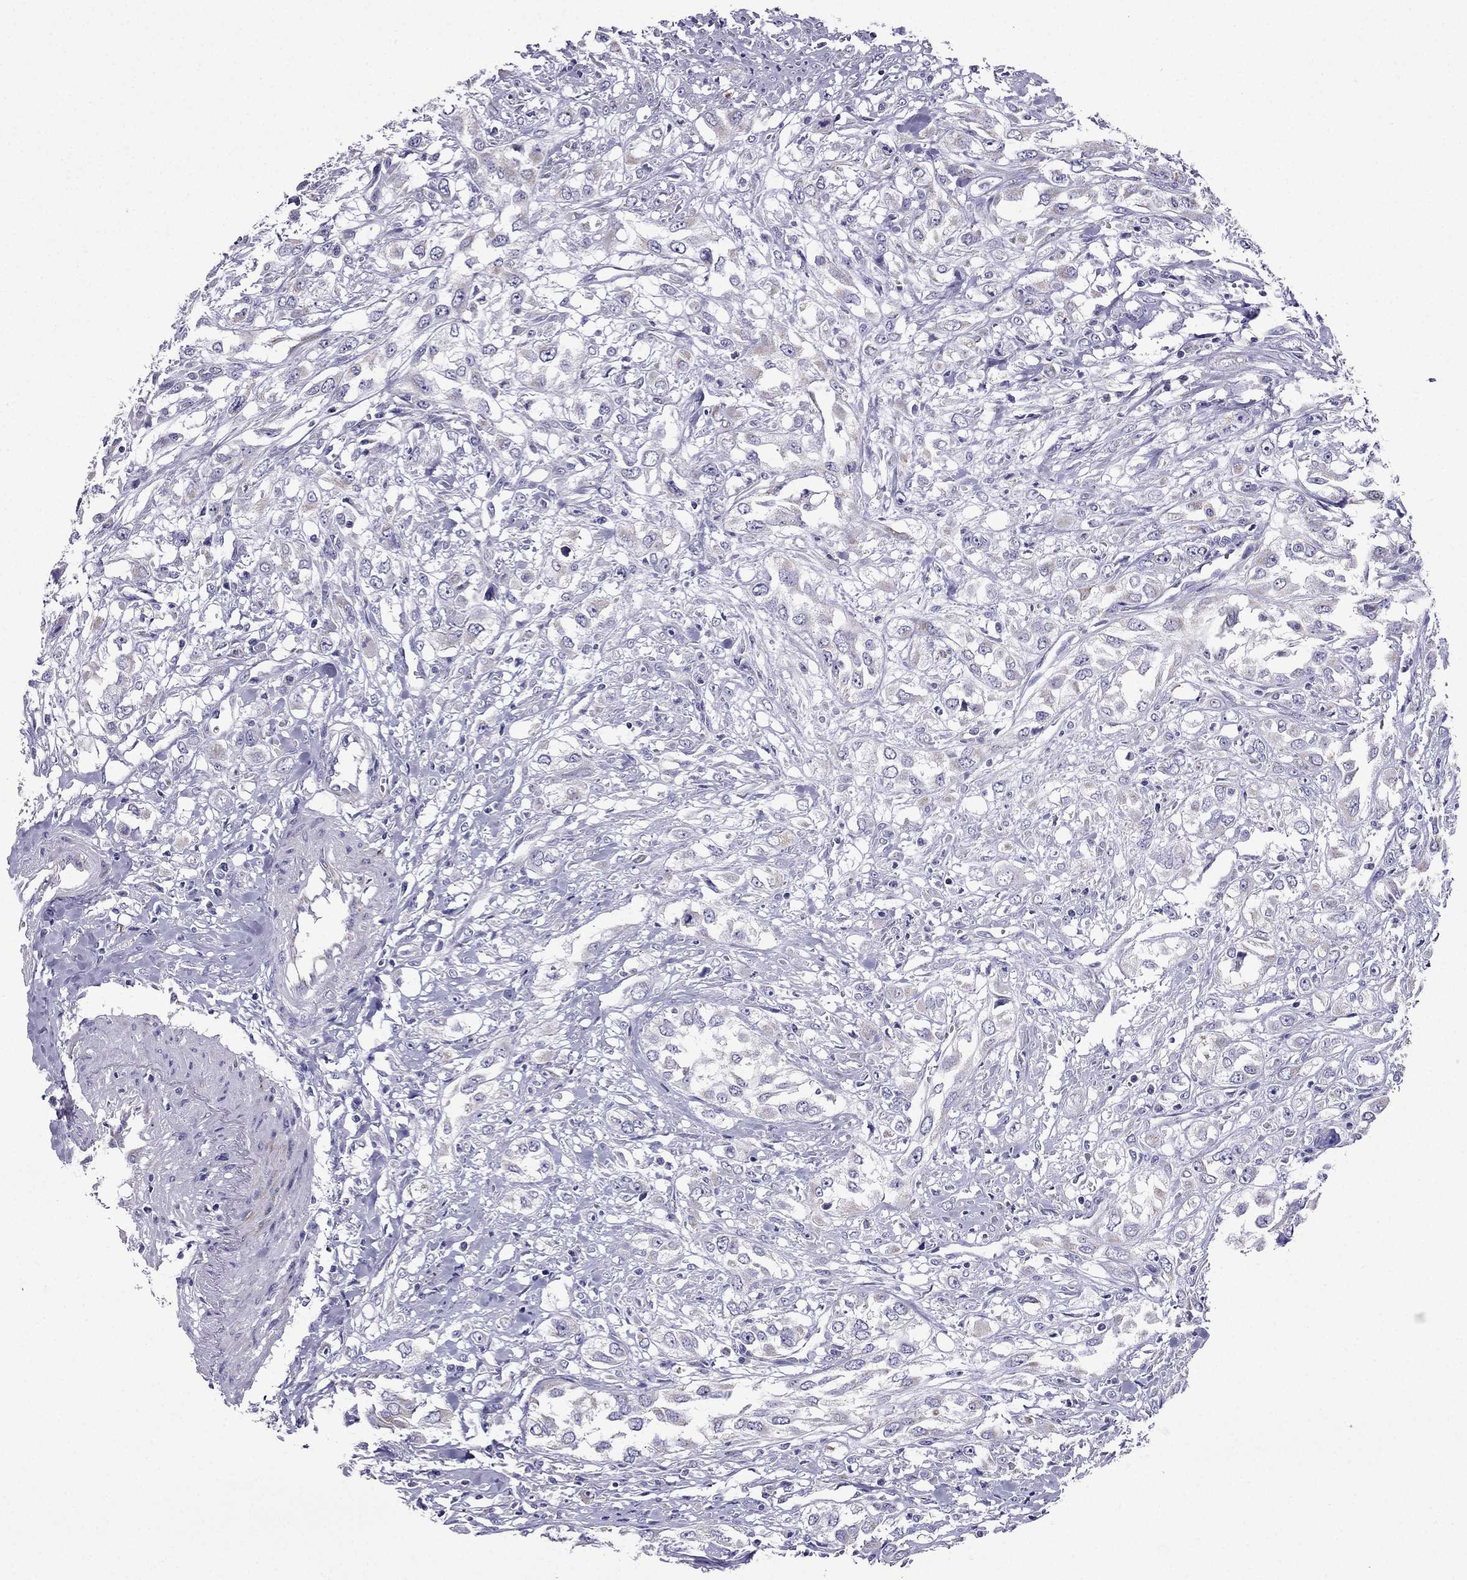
{"staining": {"intensity": "weak", "quantity": "25%-75%", "location": "cytoplasmic/membranous"}, "tissue": "urothelial cancer", "cell_type": "Tumor cells", "image_type": "cancer", "snomed": [{"axis": "morphology", "description": "Urothelial carcinoma, High grade"}, {"axis": "topography", "description": "Urinary bladder"}], "caption": "Immunohistochemical staining of high-grade urothelial carcinoma displays low levels of weak cytoplasmic/membranous protein expression in approximately 25%-75% of tumor cells.", "gene": "DSC1", "patient": {"sex": "male", "age": 67}}